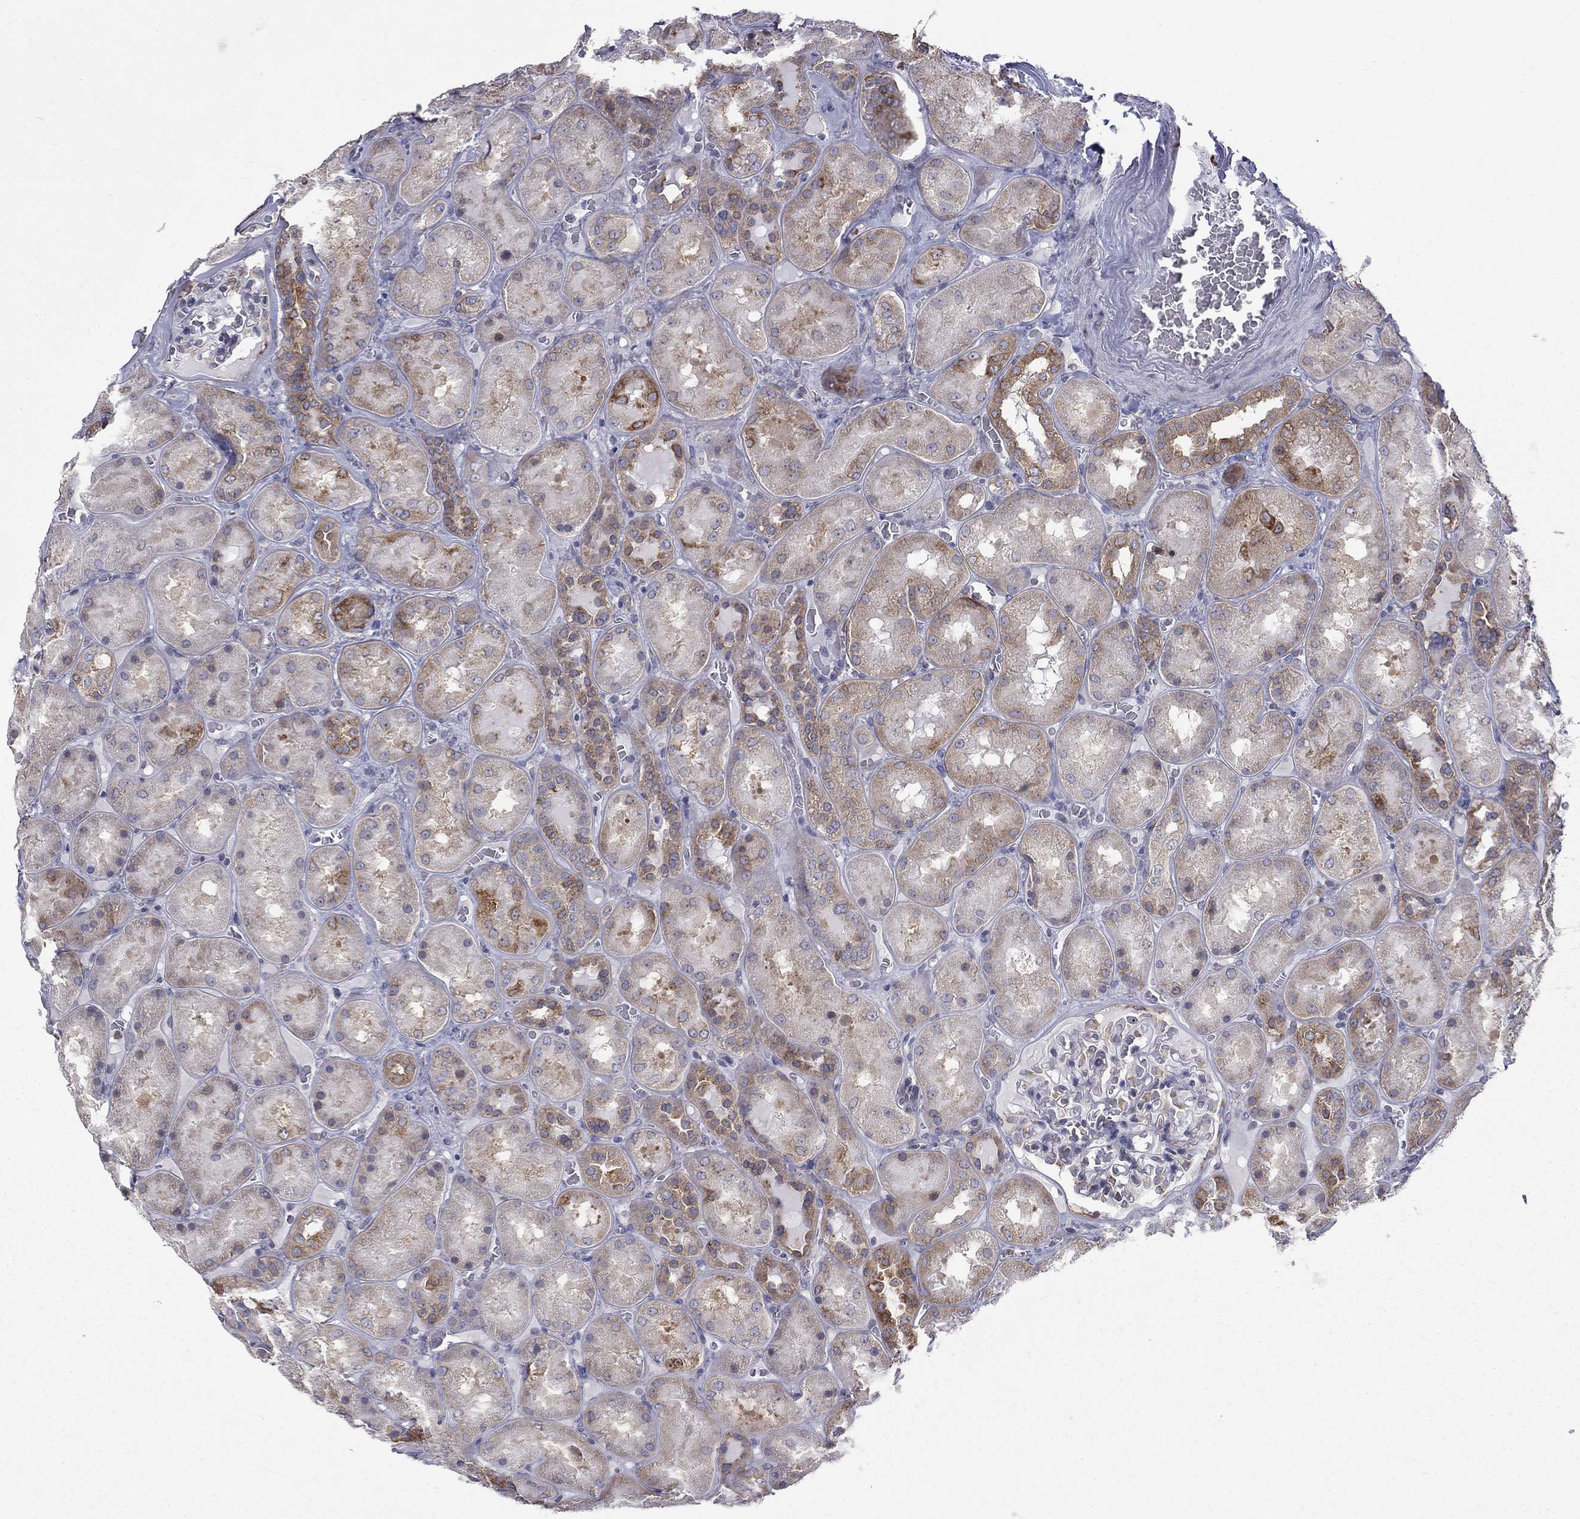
{"staining": {"intensity": "moderate", "quantity": "<25%", "location": "cytoplasmic/membranous"}, "tissue": "kidney", "cell_type": "Cells in glomeruli", "image_type": "normal", "snomed": [{"axis": "morphology", "description": "Normal tissue, NOS"}, {"axis": "topography", "description": "Kidney"}], "caption": "High-magnification brightfield microscopy of unremarkable kidney stained with DAB (3,3'-diaminobenzidine) (brown) and counterstained with hematoxylin (blue). cells in glomeruli exhibit moderate cytoplasmic/membranous expression is seen in approximately<25% of cells. The staining was performed using DAB (3,3'-diaminobenzidine), with brown indicating positive protein expression. Nuclei are stained blue with hematoxylin.", "gene": "PABPC4", "patient": {"sex": "male", "age": 73}}